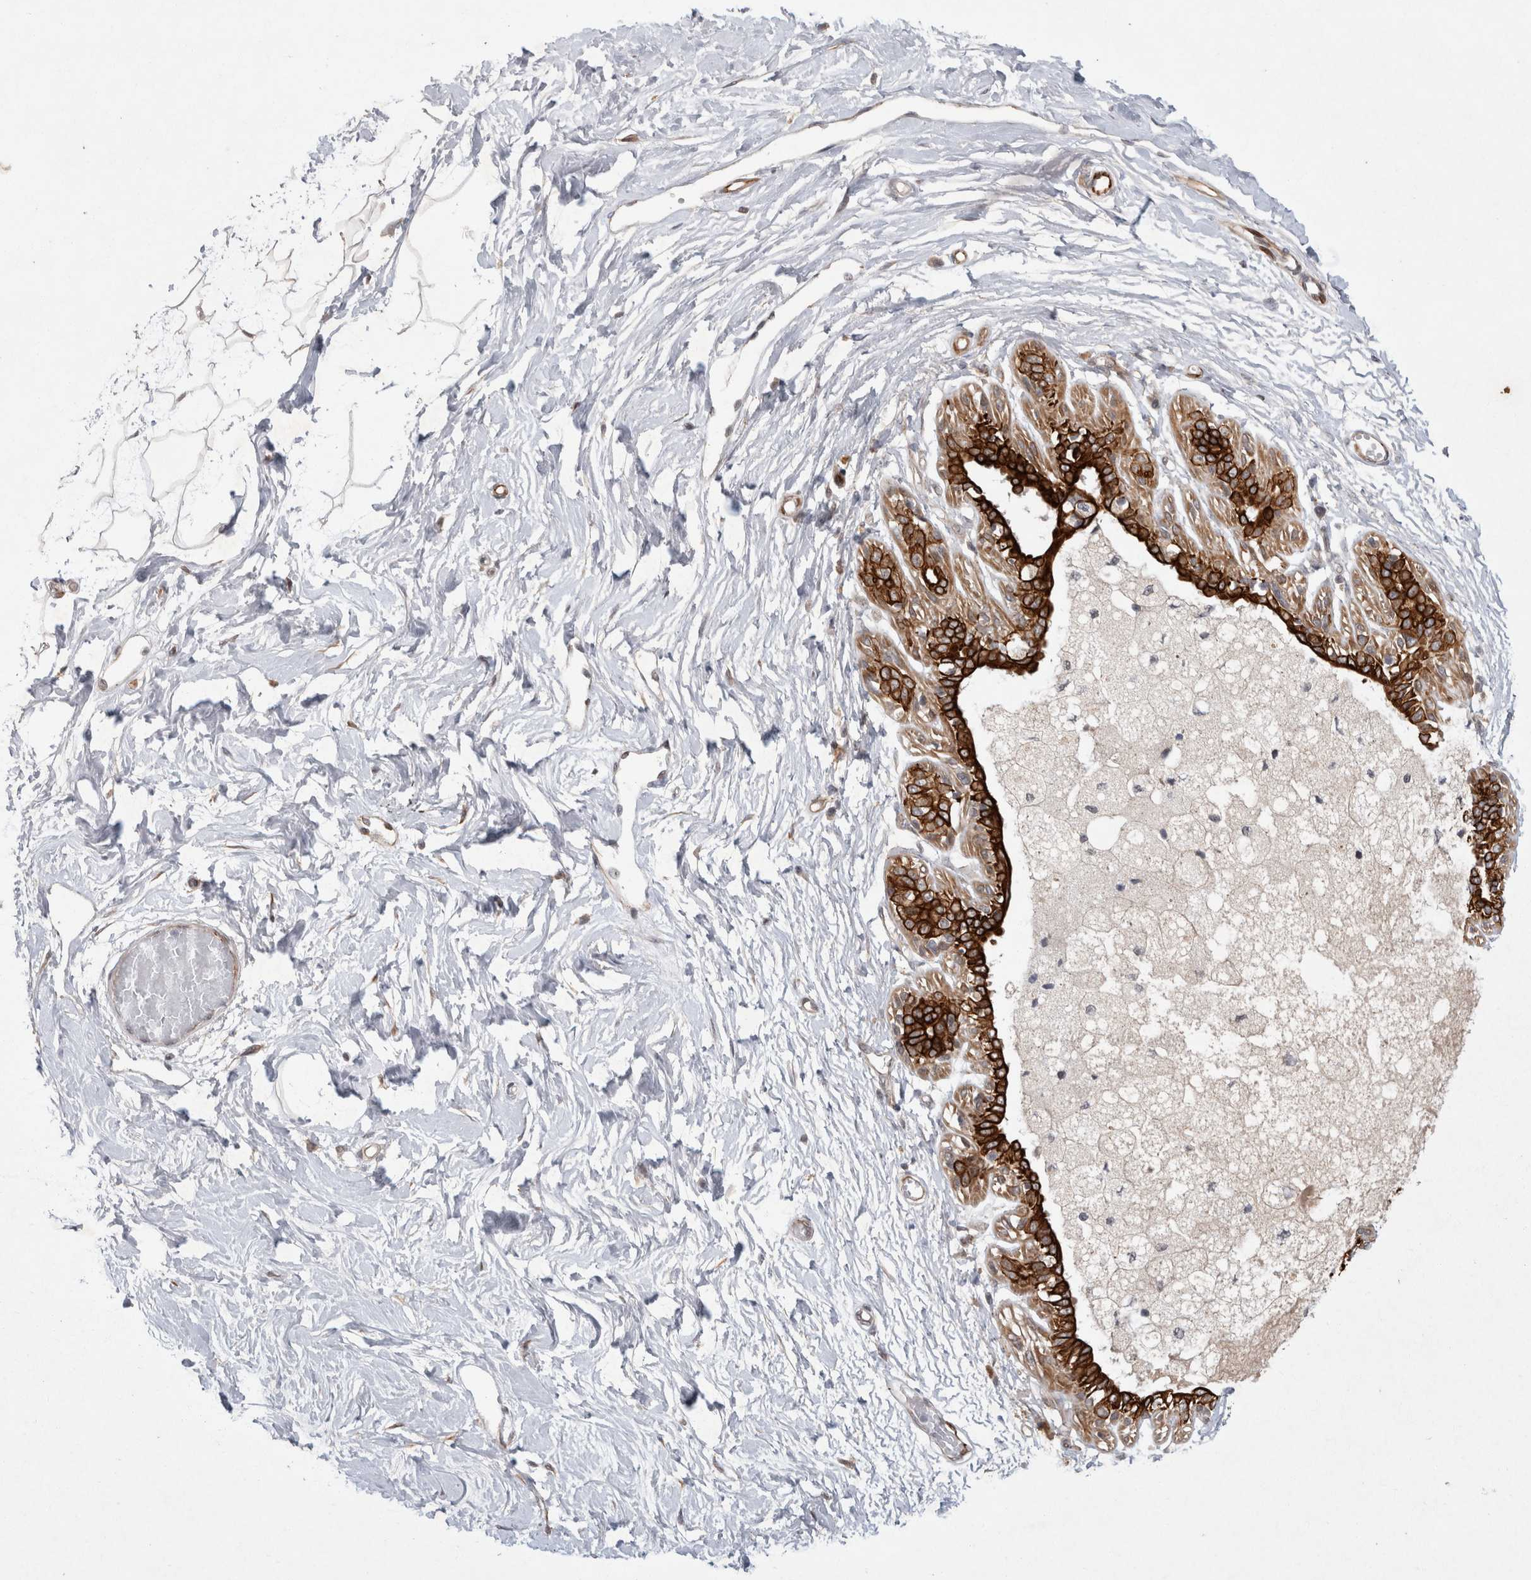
{"staining": {"intensity": "negative", "quantity": "none", "location": "none"}, "tissue": "breast", "cell_type": "Adipocytes", "image_type": "normal", "snomed": [{"axis": "morphology", "description": "Normal tissue, NOS"}, {"axis": "topography", "description": "Breast"}], "caption": "Protein analysis of normal breast demonstrates no significant staining in adipocytes. (DAB immunohistochemistry visualized using brightfield microscopy, high magnification).", "gene": "CRISPLD1", "patient": {"sex": "female", "age": 45}}